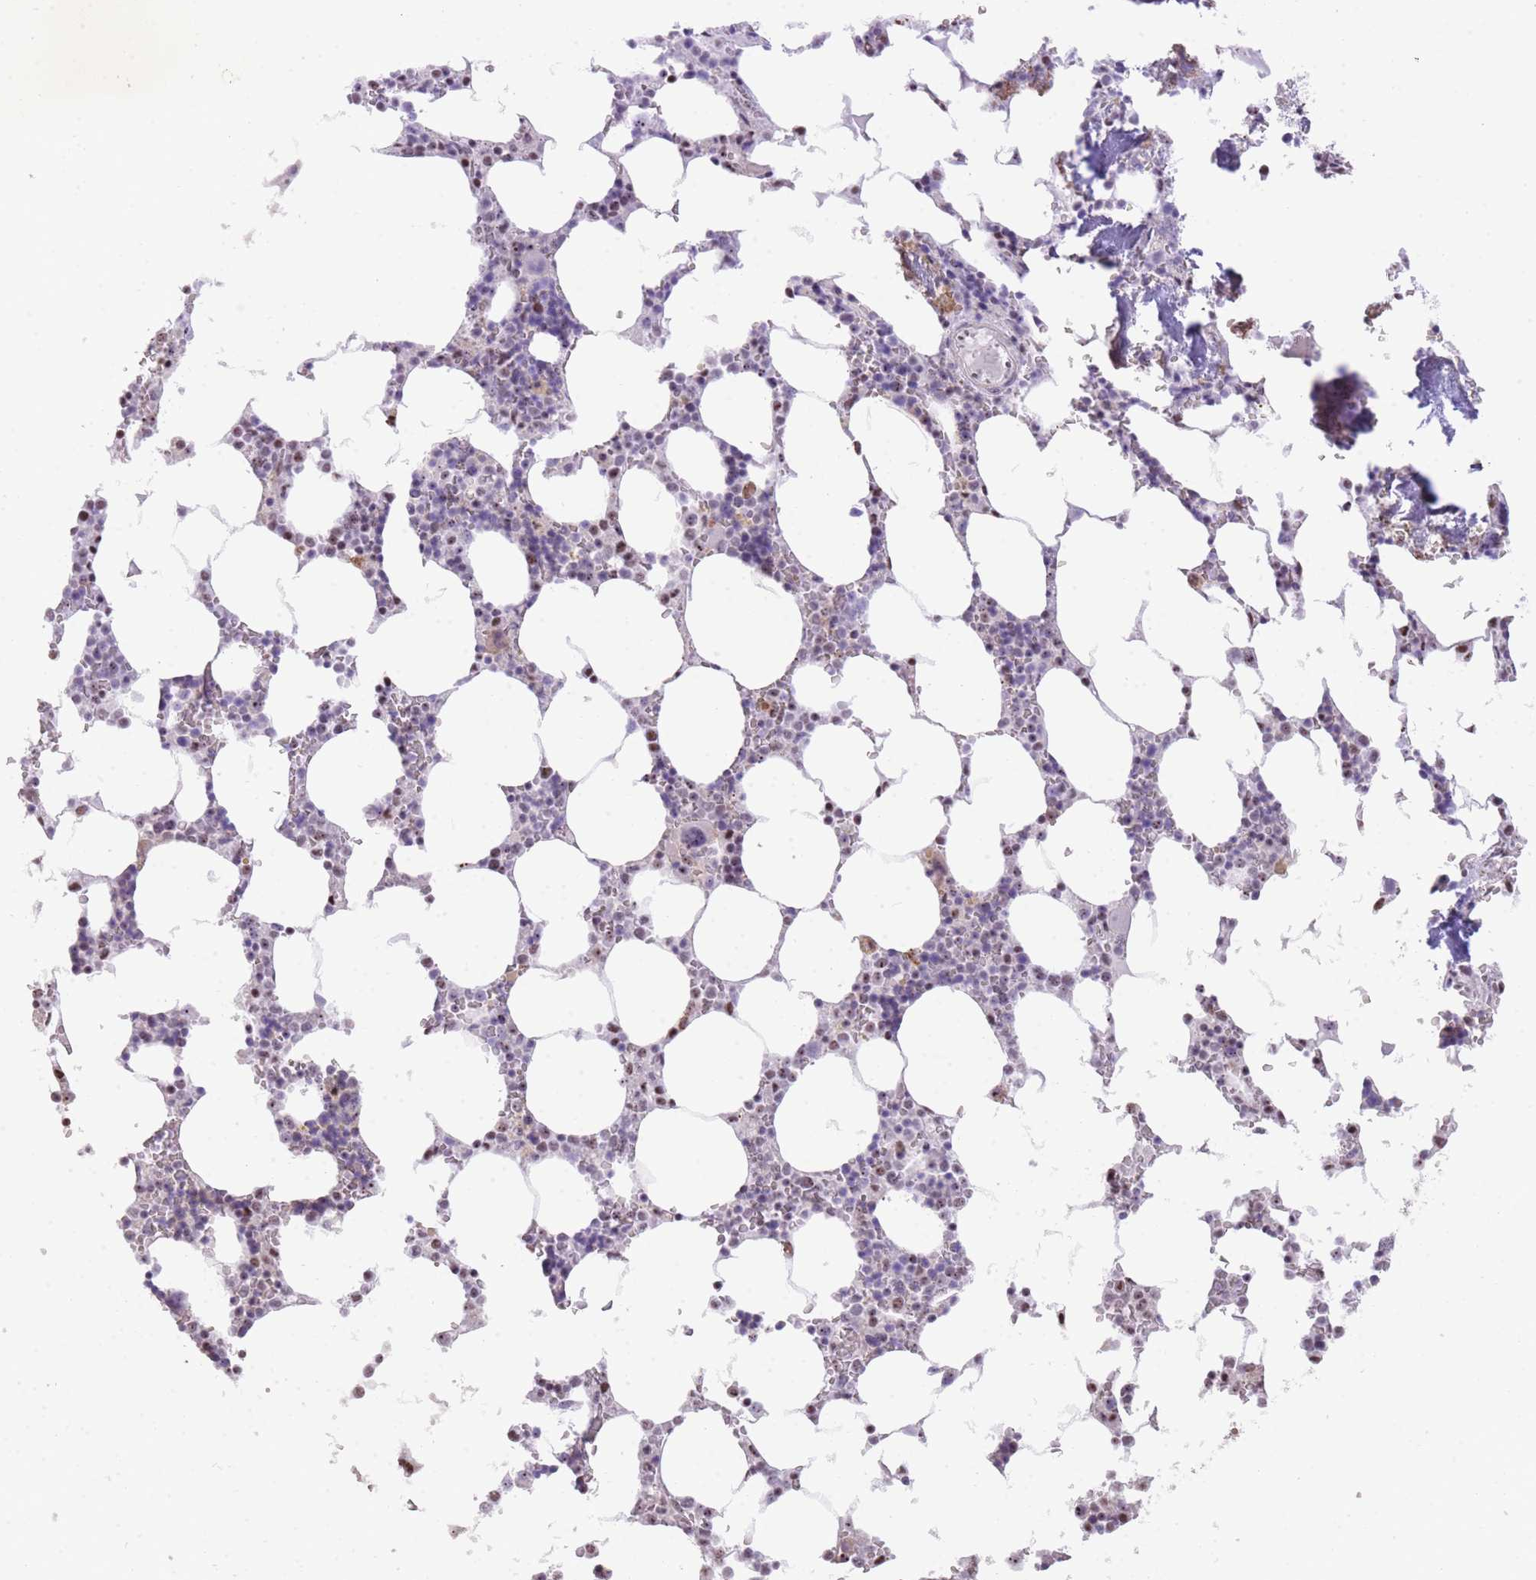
{"staining": {"intensity": "strong", "quantity": "25%-75%", "location": "nuclear"}, "tissue": "bone marrow", "cell_type": "Hematopoietic cells", "image_type": "normal", "snomed": [{"axis": "morphology", "description": "Normal tissue, NOS"}, {"axis": "topography", "description": "Bone marrow"}], "caption": "An image of human bone marrow stained for a protein shows strong nuclear brown staining in hematopoietic cells.", "gene": "EVC2", "patient": {"sex": "male", "age": 64}}